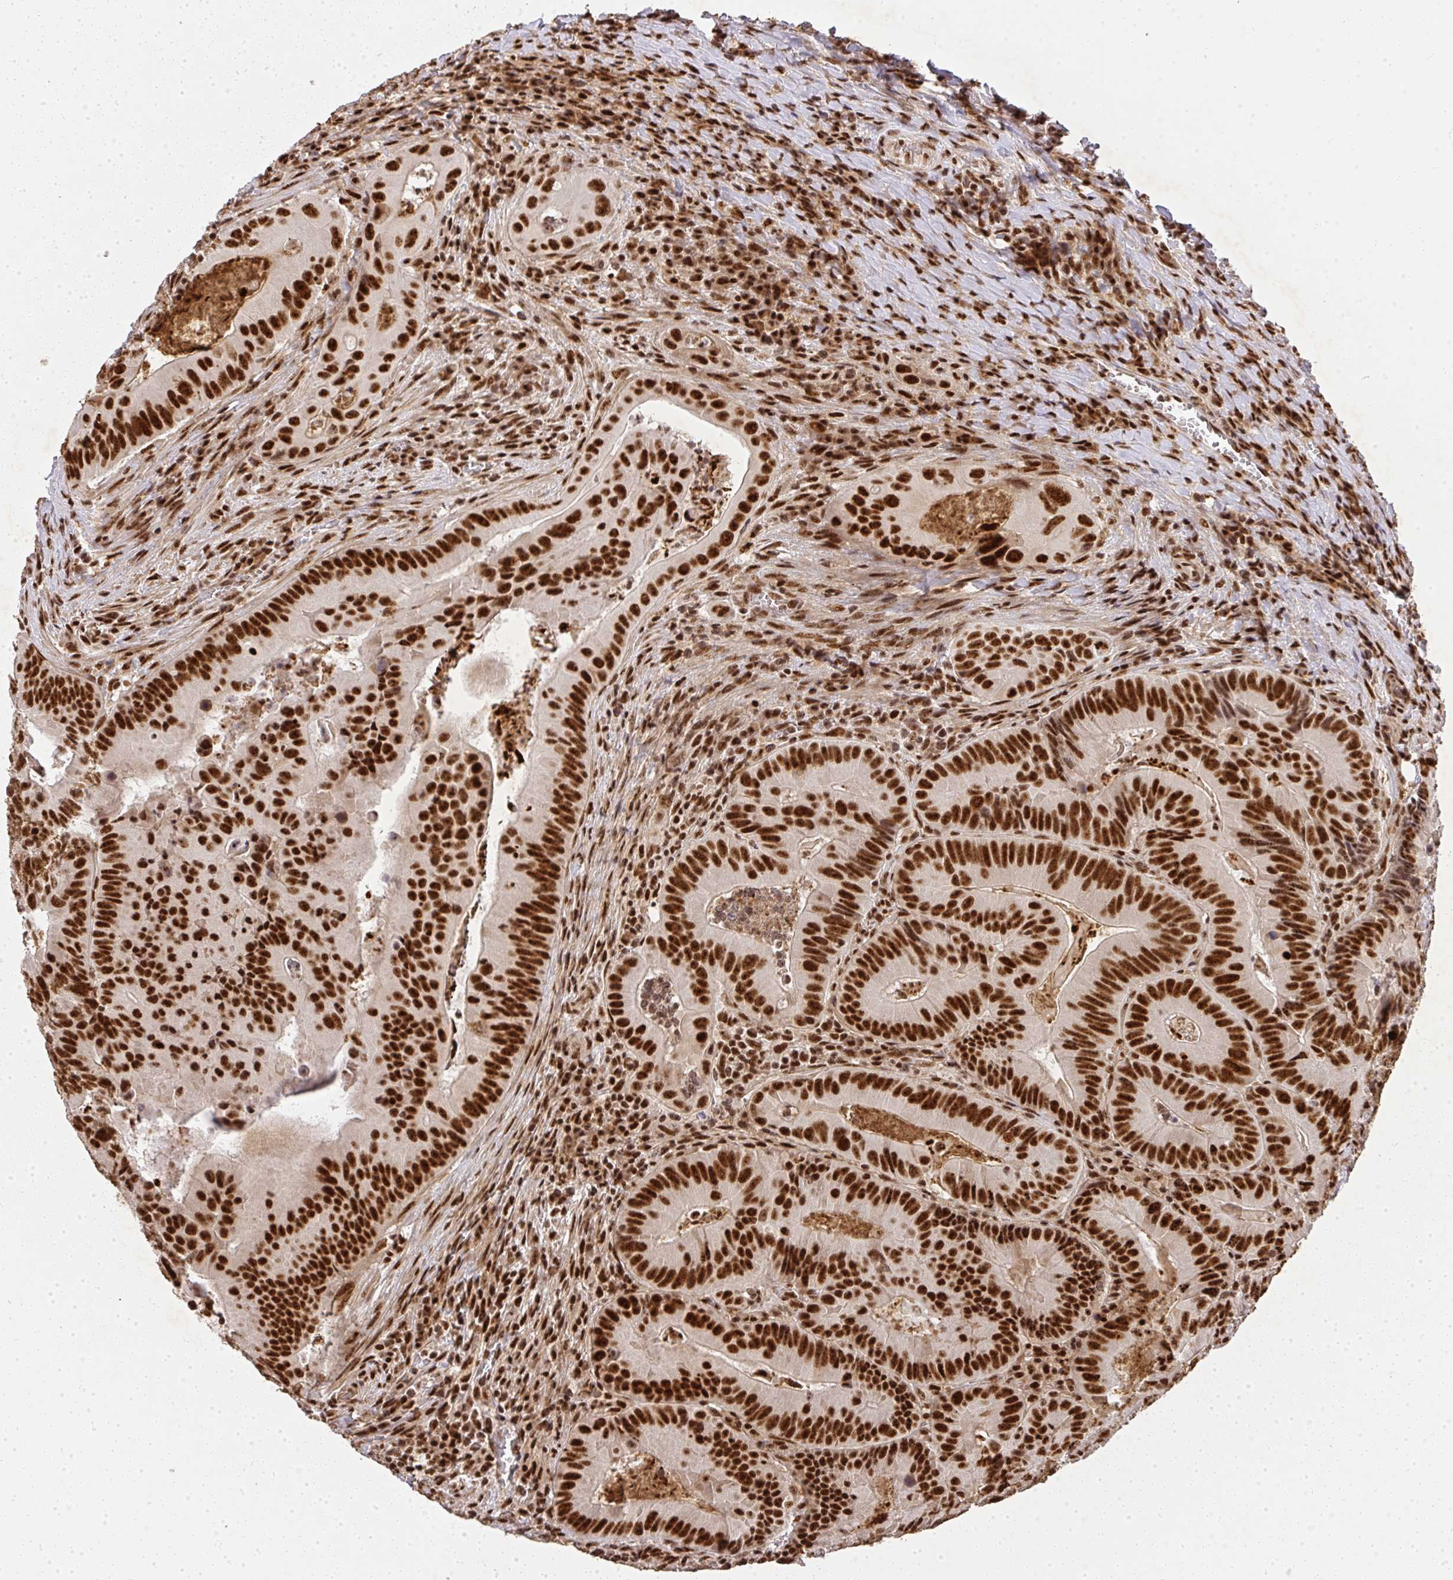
{"staining": {"intensity": "strong", "quantity": ">75%", "location": "nuclear"}, "tissue": "colorectal cancer", "cell_type": "Tumor cells", "image_type": "cancer", "snomed": [{"axis": "morphology", "description": "Adenocarcinoma, NOS"}, {"axis": "topography", "description": "Colon"}], "caption": "The immunohistochemical stain shows strong nuclear staining in tumor cells of adenocarcinoma (colorectal) tissue. The staining is performed using DAB (3,3'-diaminobenzidine) brown chromogen to label protein expression. The nuclei are counter-stained blue using hematoxylin.", "gene": "U2AF1", "patient": {"sex": "female", "age": 86}}